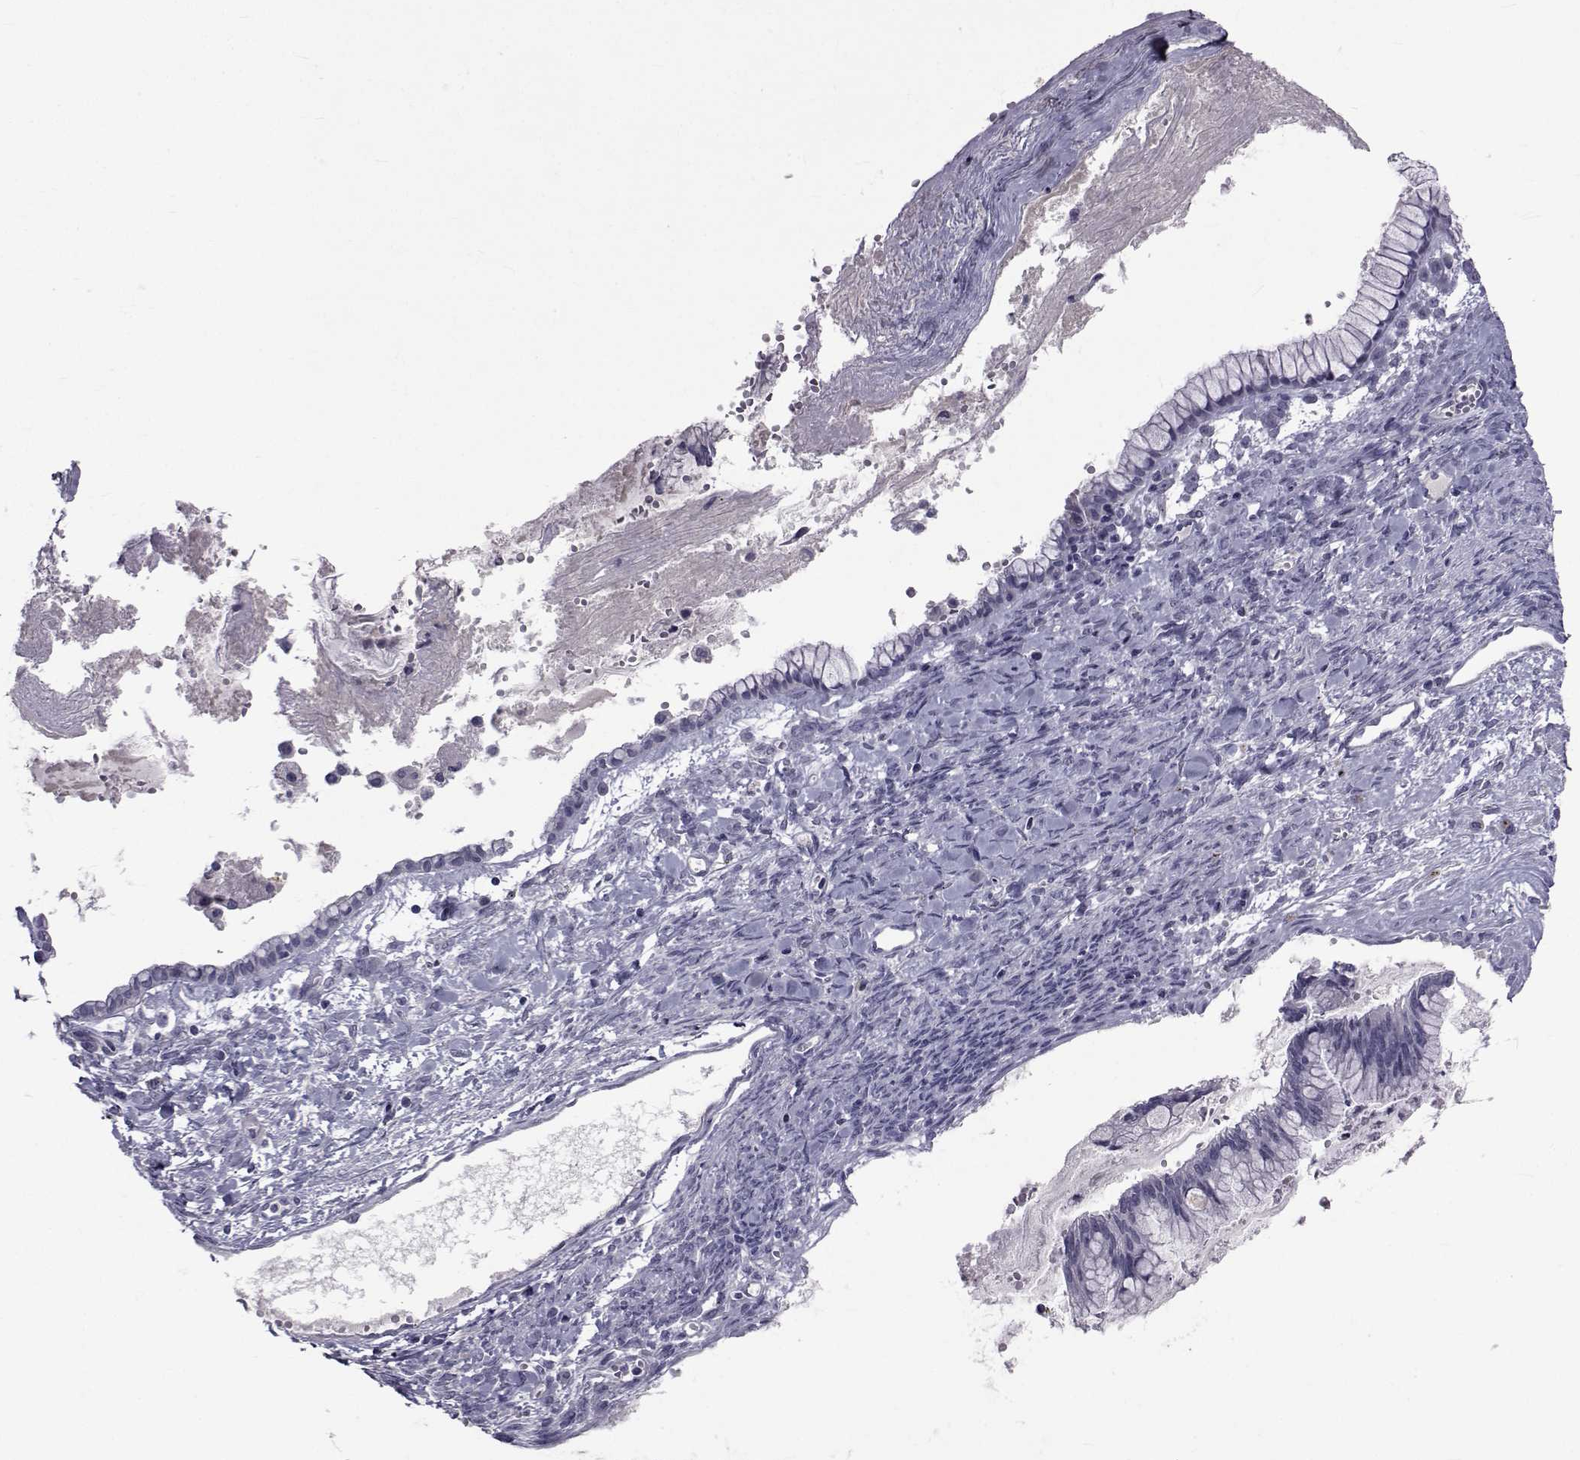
{"staining": {"intensity": "negative", "quantity": "none", "location": "none"}, "tissue": "ovarian cancer", "cell_type": "Tumor cells", "image_type": "cancer", "snomed": [{"axis": "morphology", "description": "Cystadenocarcinoma, mucinous, NOS"}, {"axis": "topography", "description": "Ovary"}], "caption": "The IHC micrograph has no significant expression in tumor cells of ovarian cancer (mucinous cystadenocarcinoma) tissue.", "gene": "PAX2", "patient": {"sex": "female", "age": 67}}